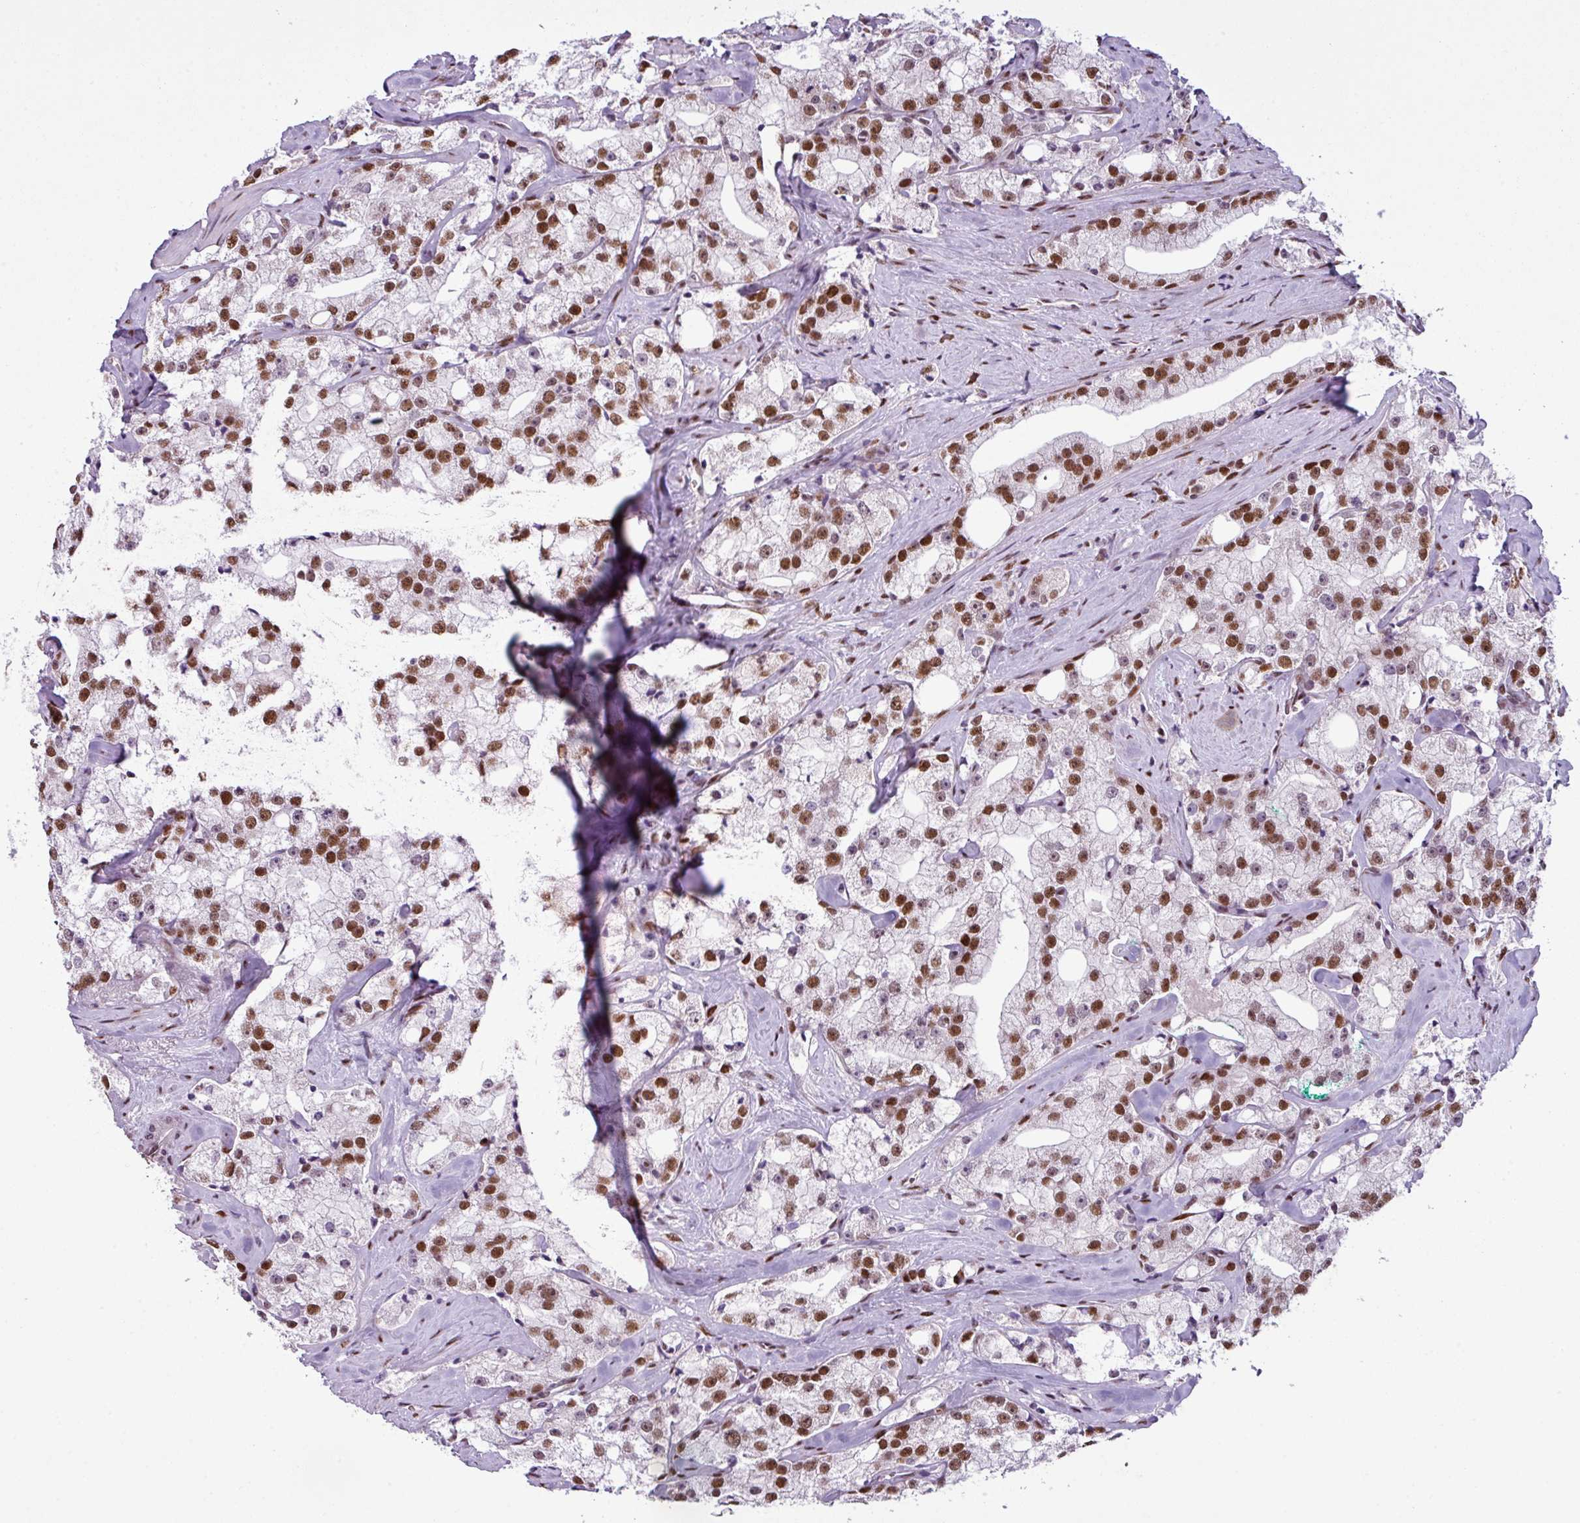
{"staining": {"intensity": "moderate", "quantity": ">75%", "location": "nuclear"}, "tissue": "prostate cancer", "cell_type": "Tumor cells", "image_type": "cancer", "snomed": [{"axis": "morphology", "description": "Adenocarcinoma, High grade"}, {"axis": "topography", "description": "Prostate"}], "caption": "Protein staining of prostate cancer tissue exhibits moderate nuclear expression in about >75% of tumor cells.", "gene": "PRDM5", "patient": {"sex": "male", "age": 64}}